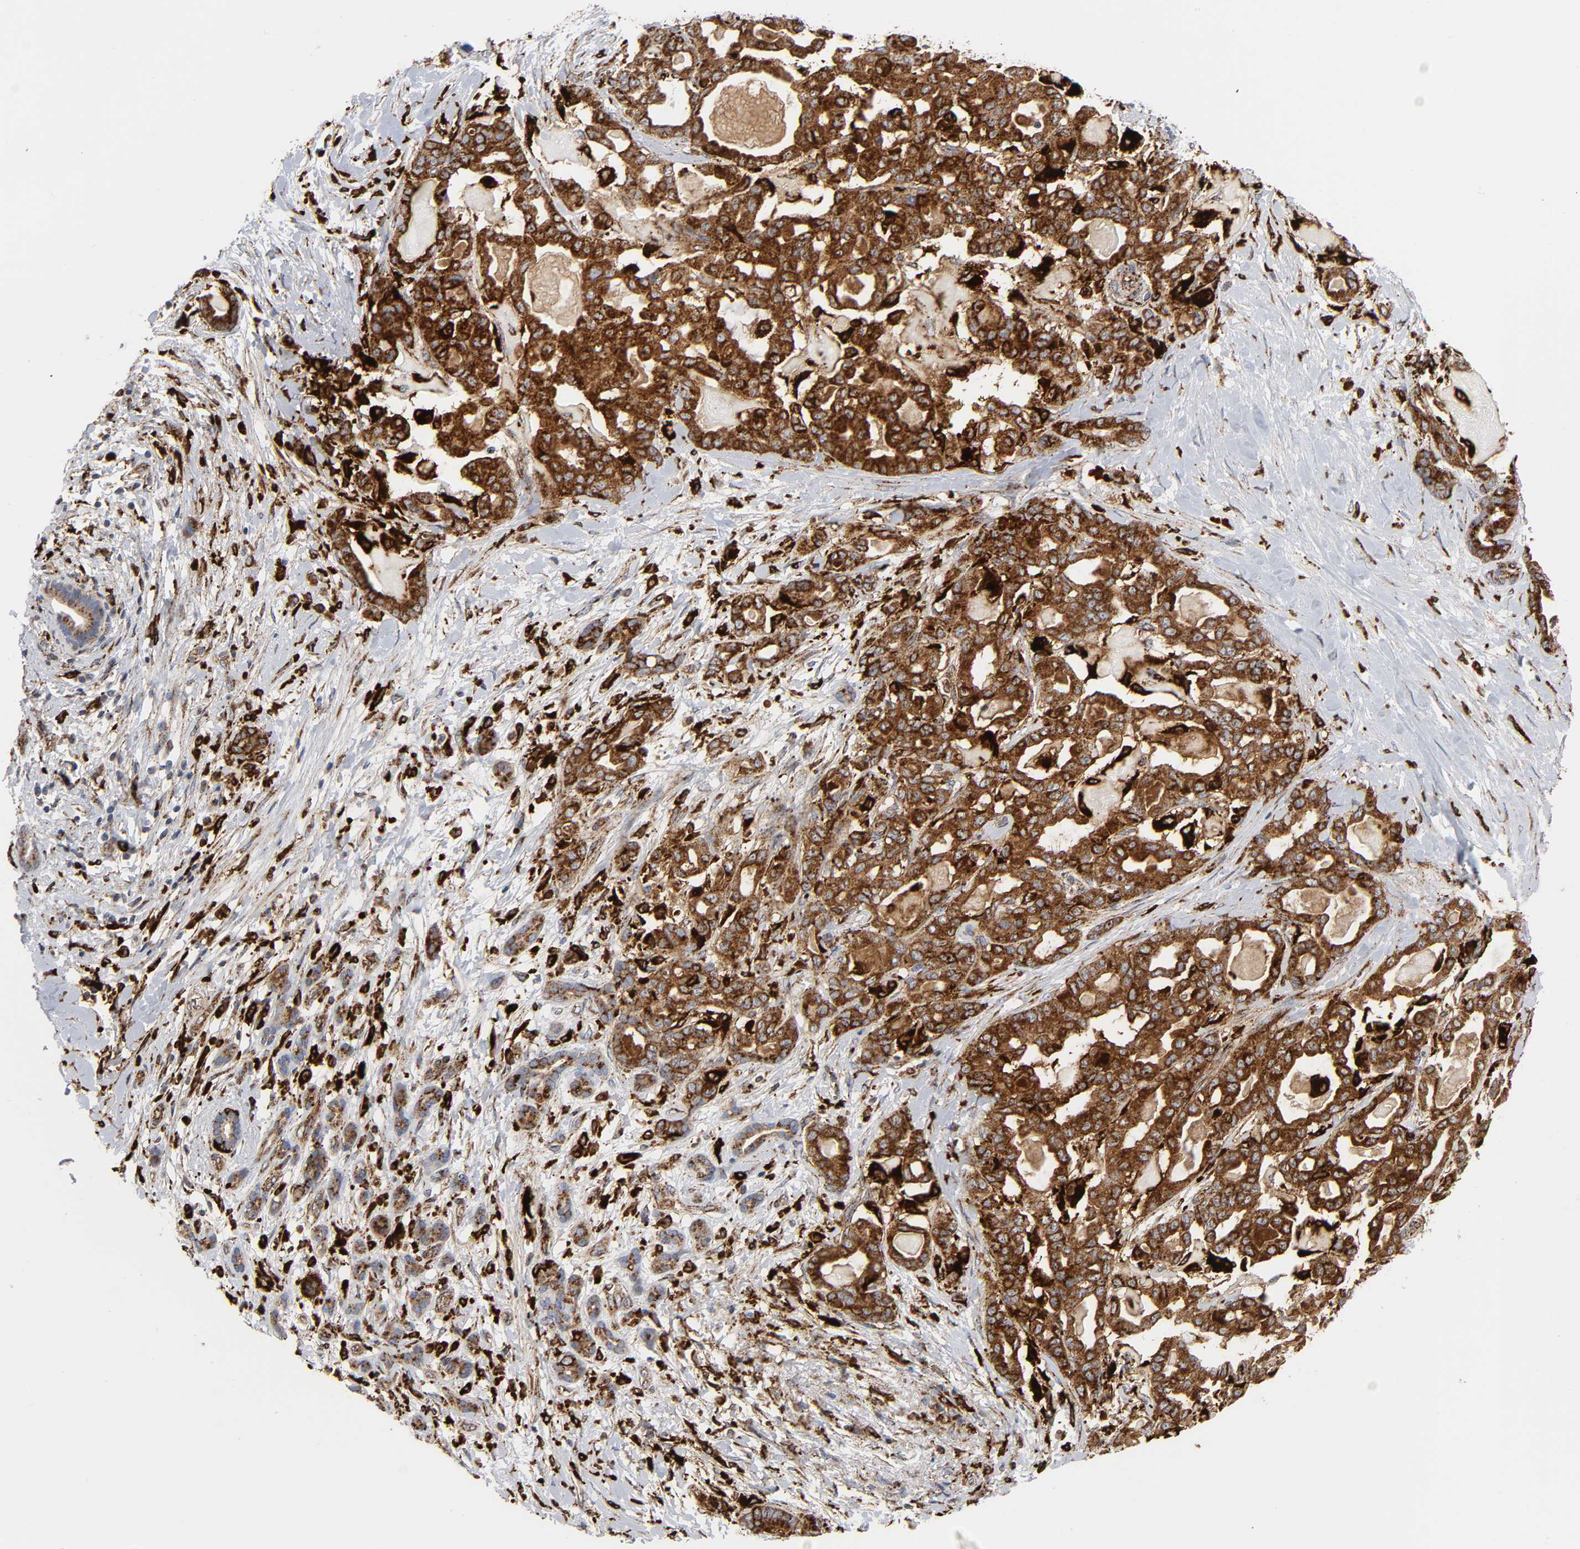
{"staining": {"intensity": "strong", "quantity": ">75%", "location": "cytoplasmic/membranous"}, "tissue": "pancreatic cancer", "cell_type": "Tumor cells", "image_type": "cancer", "snomed": [{"axis": "morphology", "description": "Adenocarcinoma, NOS"}, {"axis": "topography", "description": "Pancreas"}], "caption": "High-magnification brightfield microscopy of pancreatic cancer stained with DAB (brown) and counterstained with hematoxylin (blue). tumor cells exhibit strong cytoplasmic/membranous positivity is present in approximately>75% of cells.", "gene": "PSAP", "patient": {"sex": "male", "age": 63}}